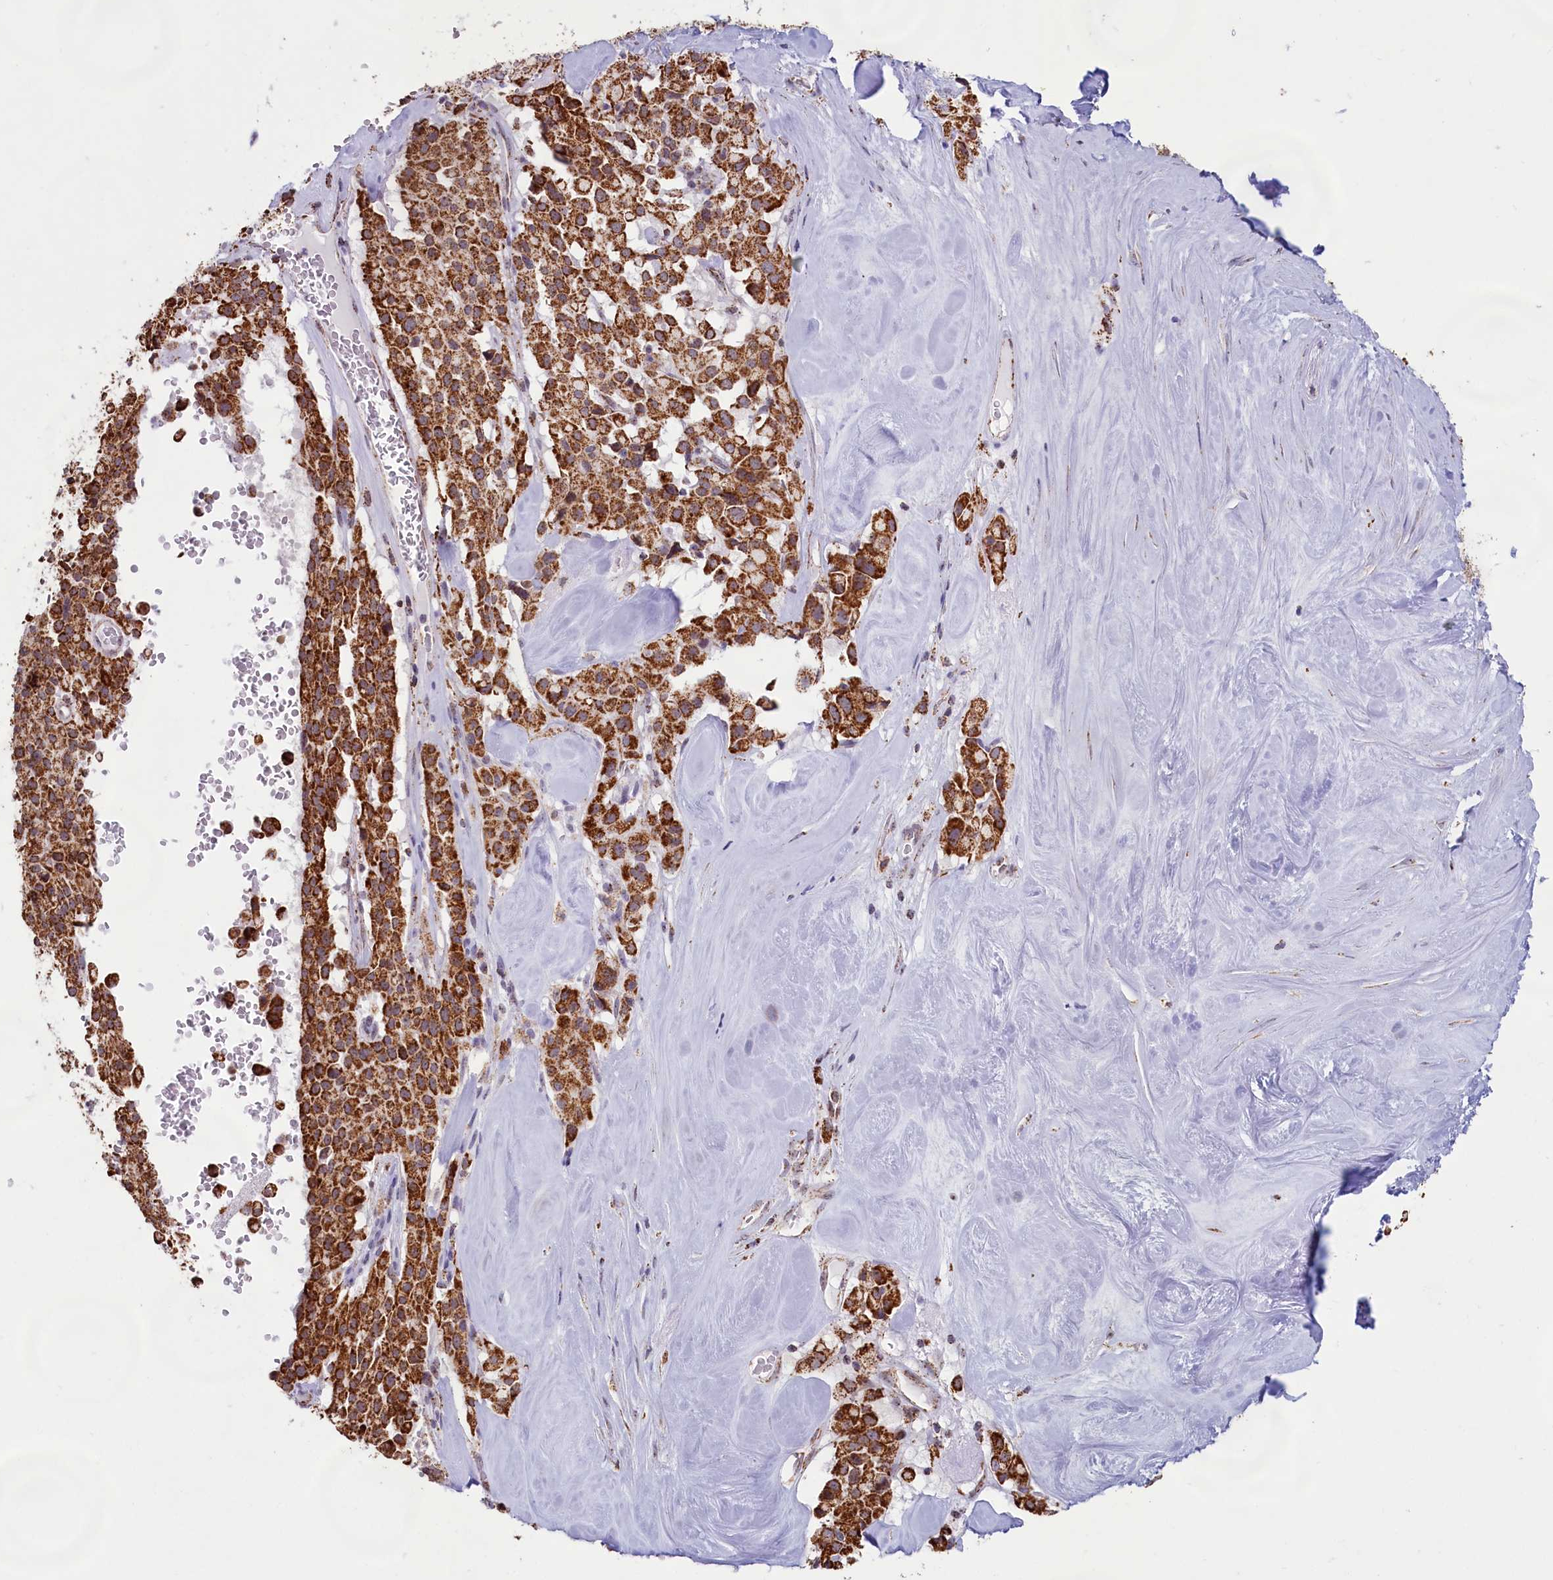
{"staining": {"intensity": "strong", "quantity": ">75%", "location": "cytoplasmic/membranous"}, "tissue": "pancreatic cancer", "cell_type": "Tumor cells", "image_type": "cancer", "snomed": [{"axis": "morphology", "description": "Adenocarcinoma, NOS"}, {"axis": "topography", "description": "Pancreas"}], "caption": "Immunohistochemical staining of human adenocarcinoma (pancreatic) shows high levels of strong cytoplasmic/membranous protein positivity in approximately >75% of tumor cells. (Brightfield microscopy of DAB IHC at high magnification).", "gene": "C1D", "patient": {"sex": "male", "age": 65}}